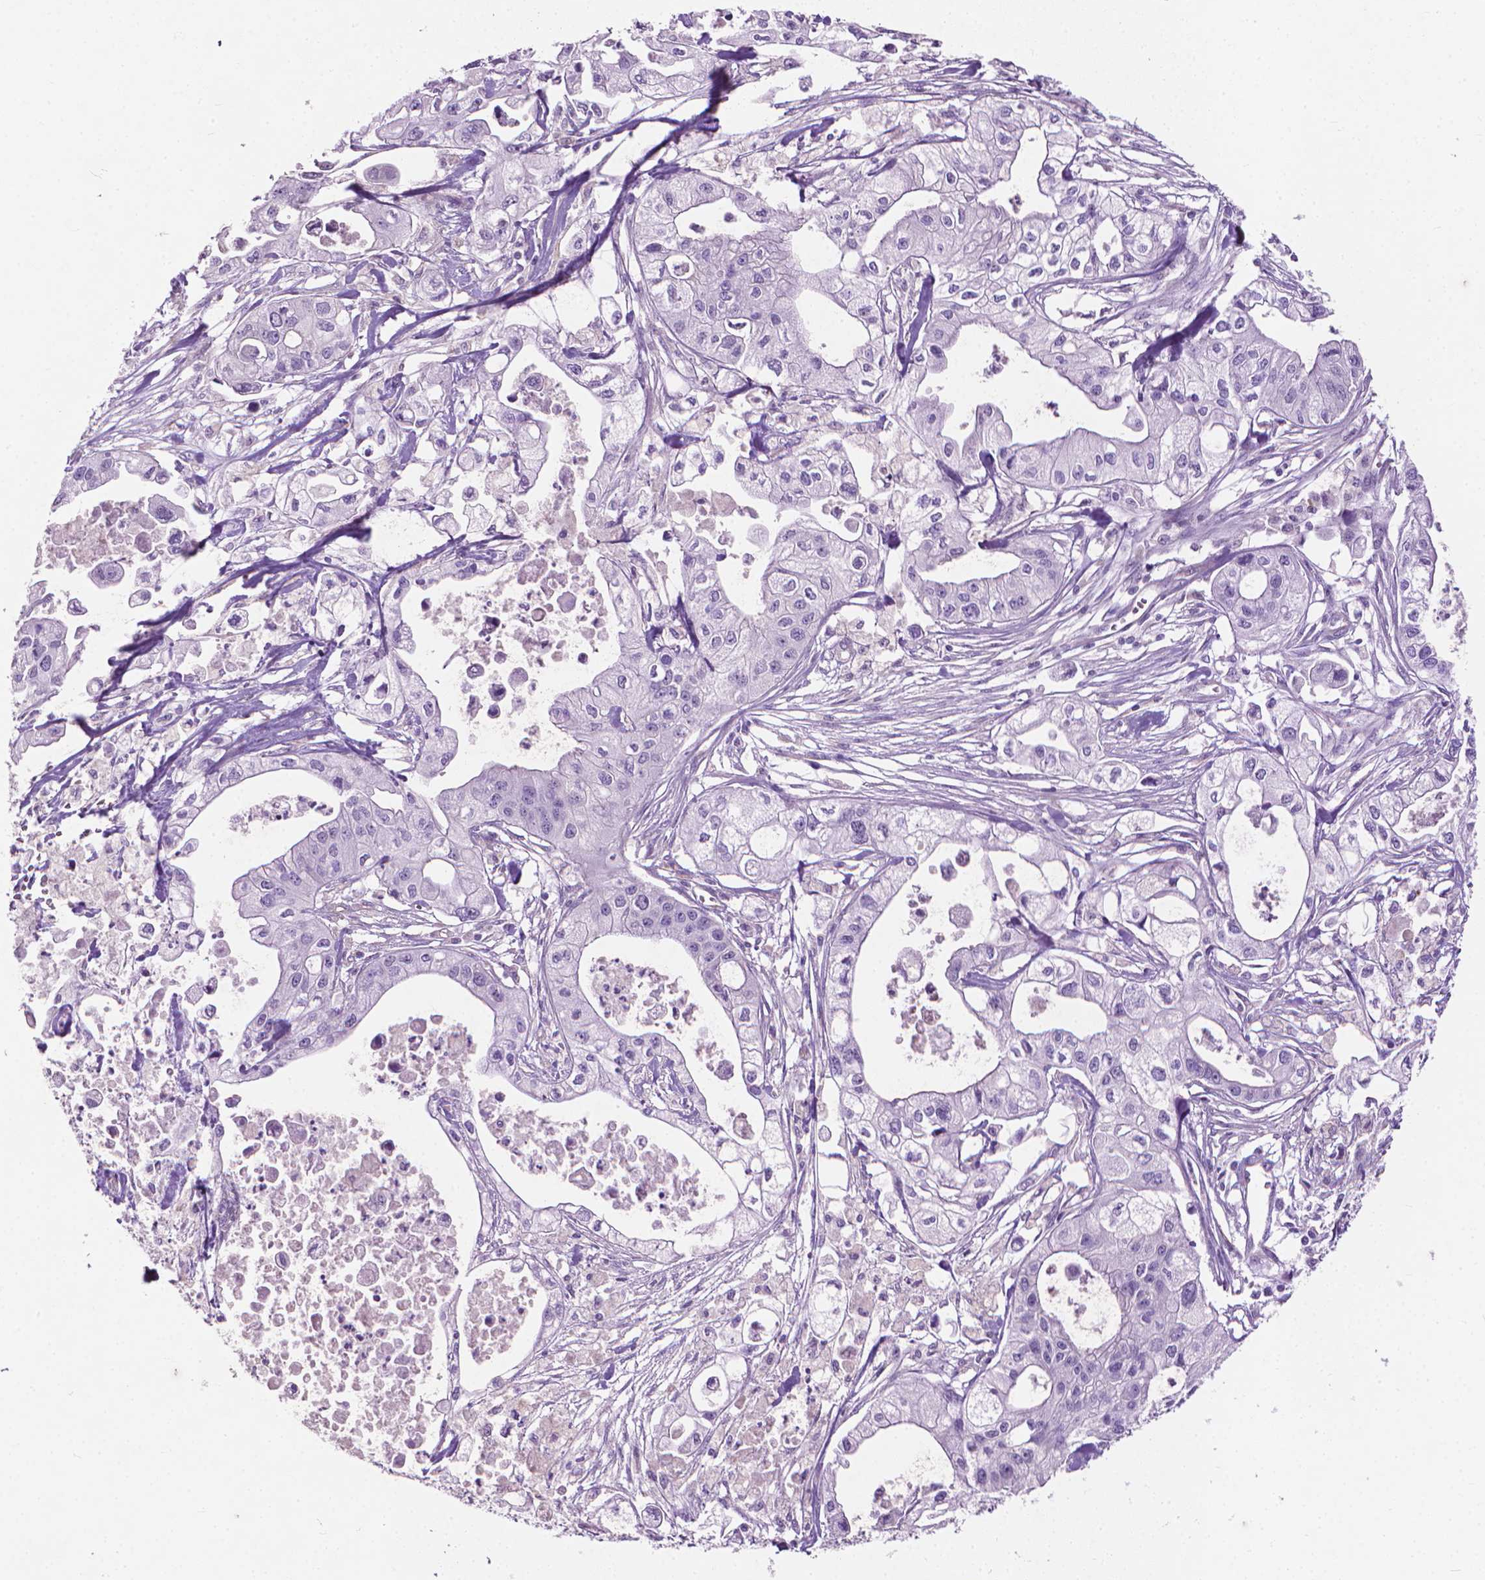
{"staining": {"intensity": "negative", "quantity": "none", "location": "none"}, "tissue": "pancreatic cancer", "cell_type": "Tumor cells", "image_type": "cancer", "snomed": [{"axis": "morphology", "description": "Adenocarcinoma, NOS"}, {"axis": "topography", "description": "Pancreas"}], "caption": "Pancreatic adenocarcinoma stained for a protein using immunohistochemistry shows no staining tumor cells.", "gene": "KRT73", "patient": {"sex": "male", "age": 70}}